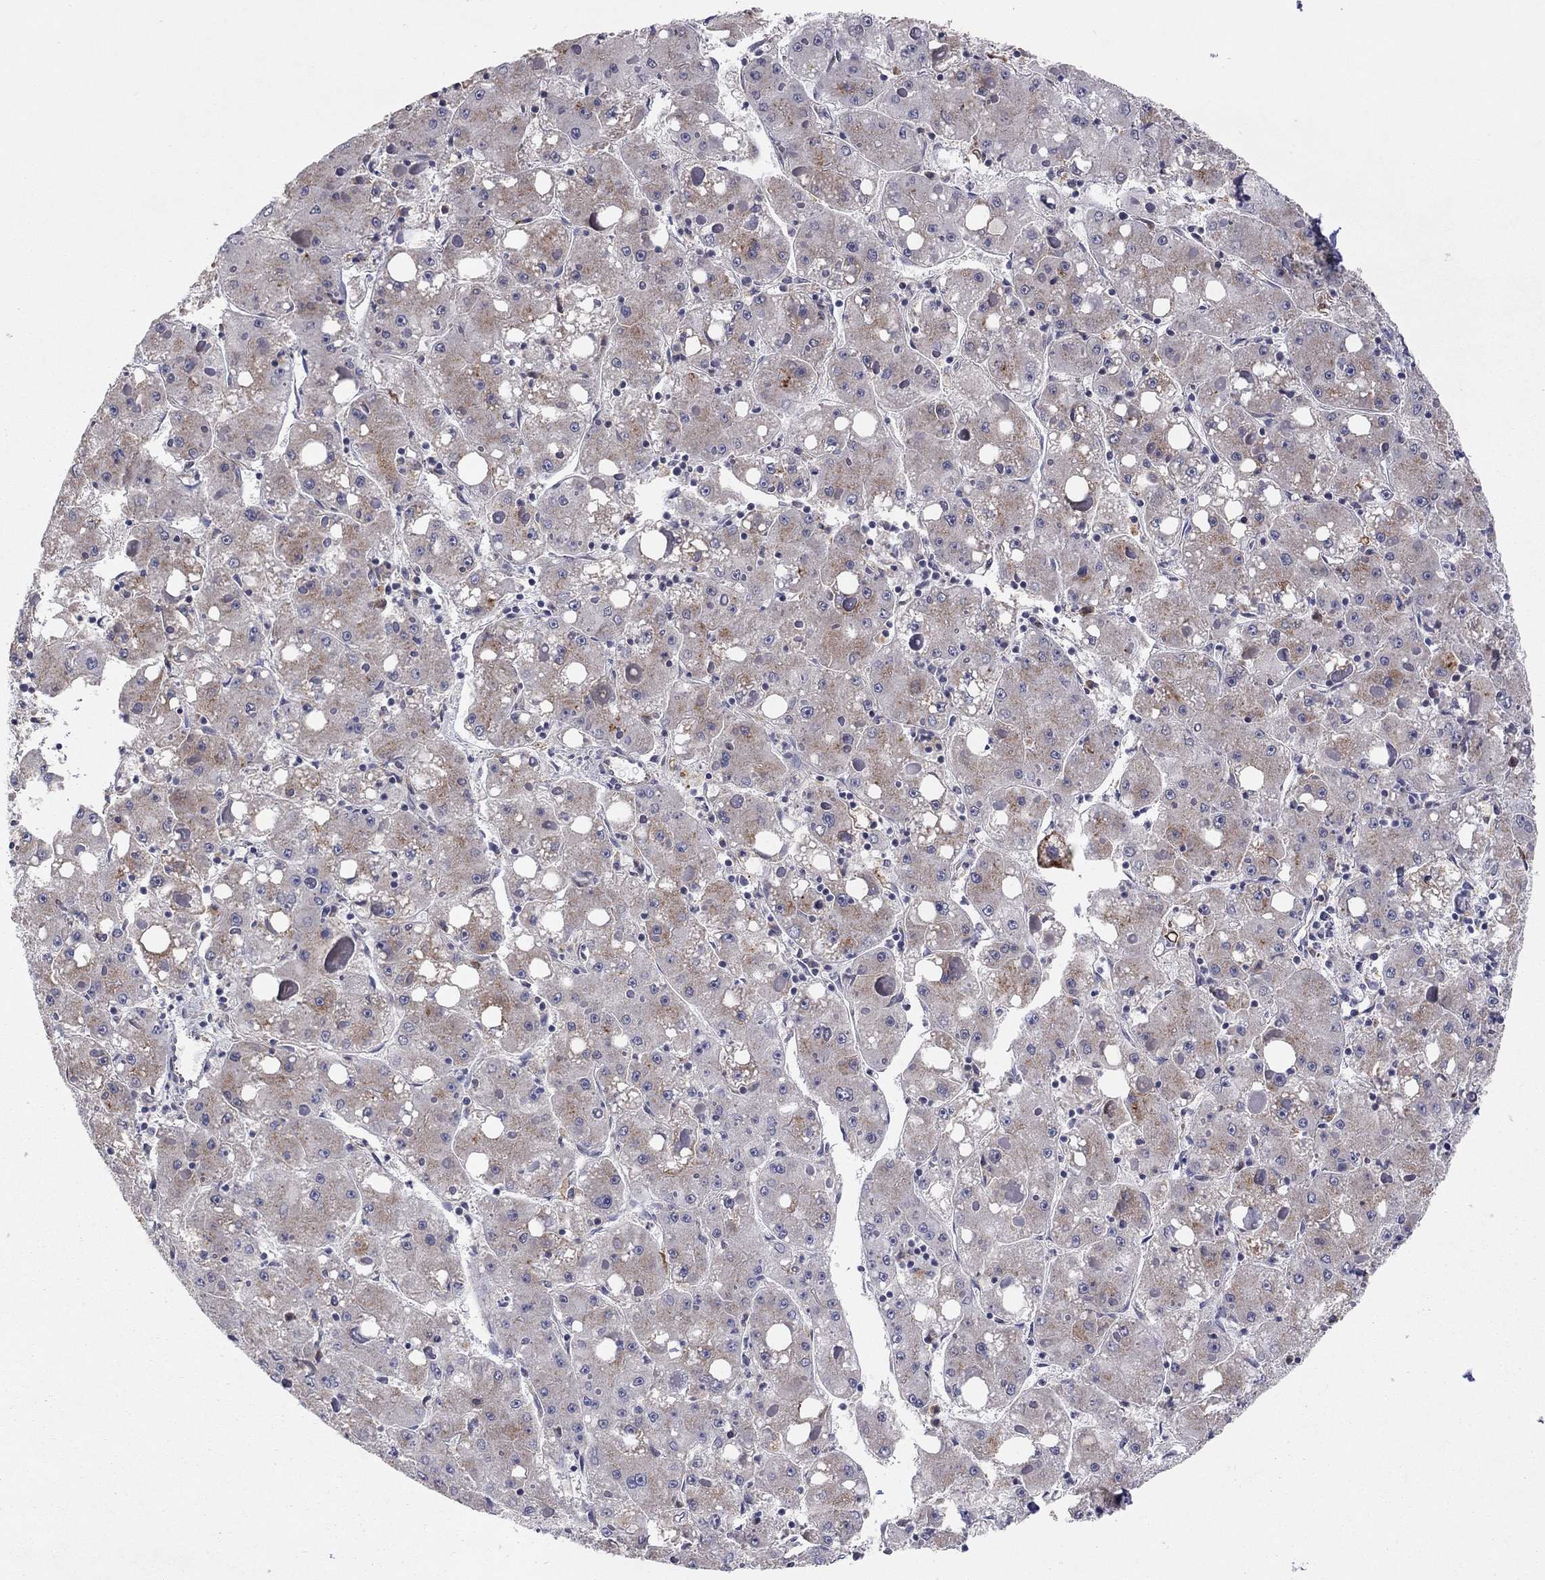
{"staining": {"intensity": "weak", "quantity": "<25%", "location": "cytoplasmic/membranous"}, "tissue": "liver cancer", "cell_type": "Tumor cells", "image_type": "cancer", "snomed": [{"axis": "morphology", "description": "Carcinoma, Hepatocellular, NOS"}, {"axis": "topography", "description": "Liver"}], "caption": "There is no significant positivity in tumor cells of liver cancer.", "gene": "CRACDL", "patient": {"sex": "male", "age": 73}}